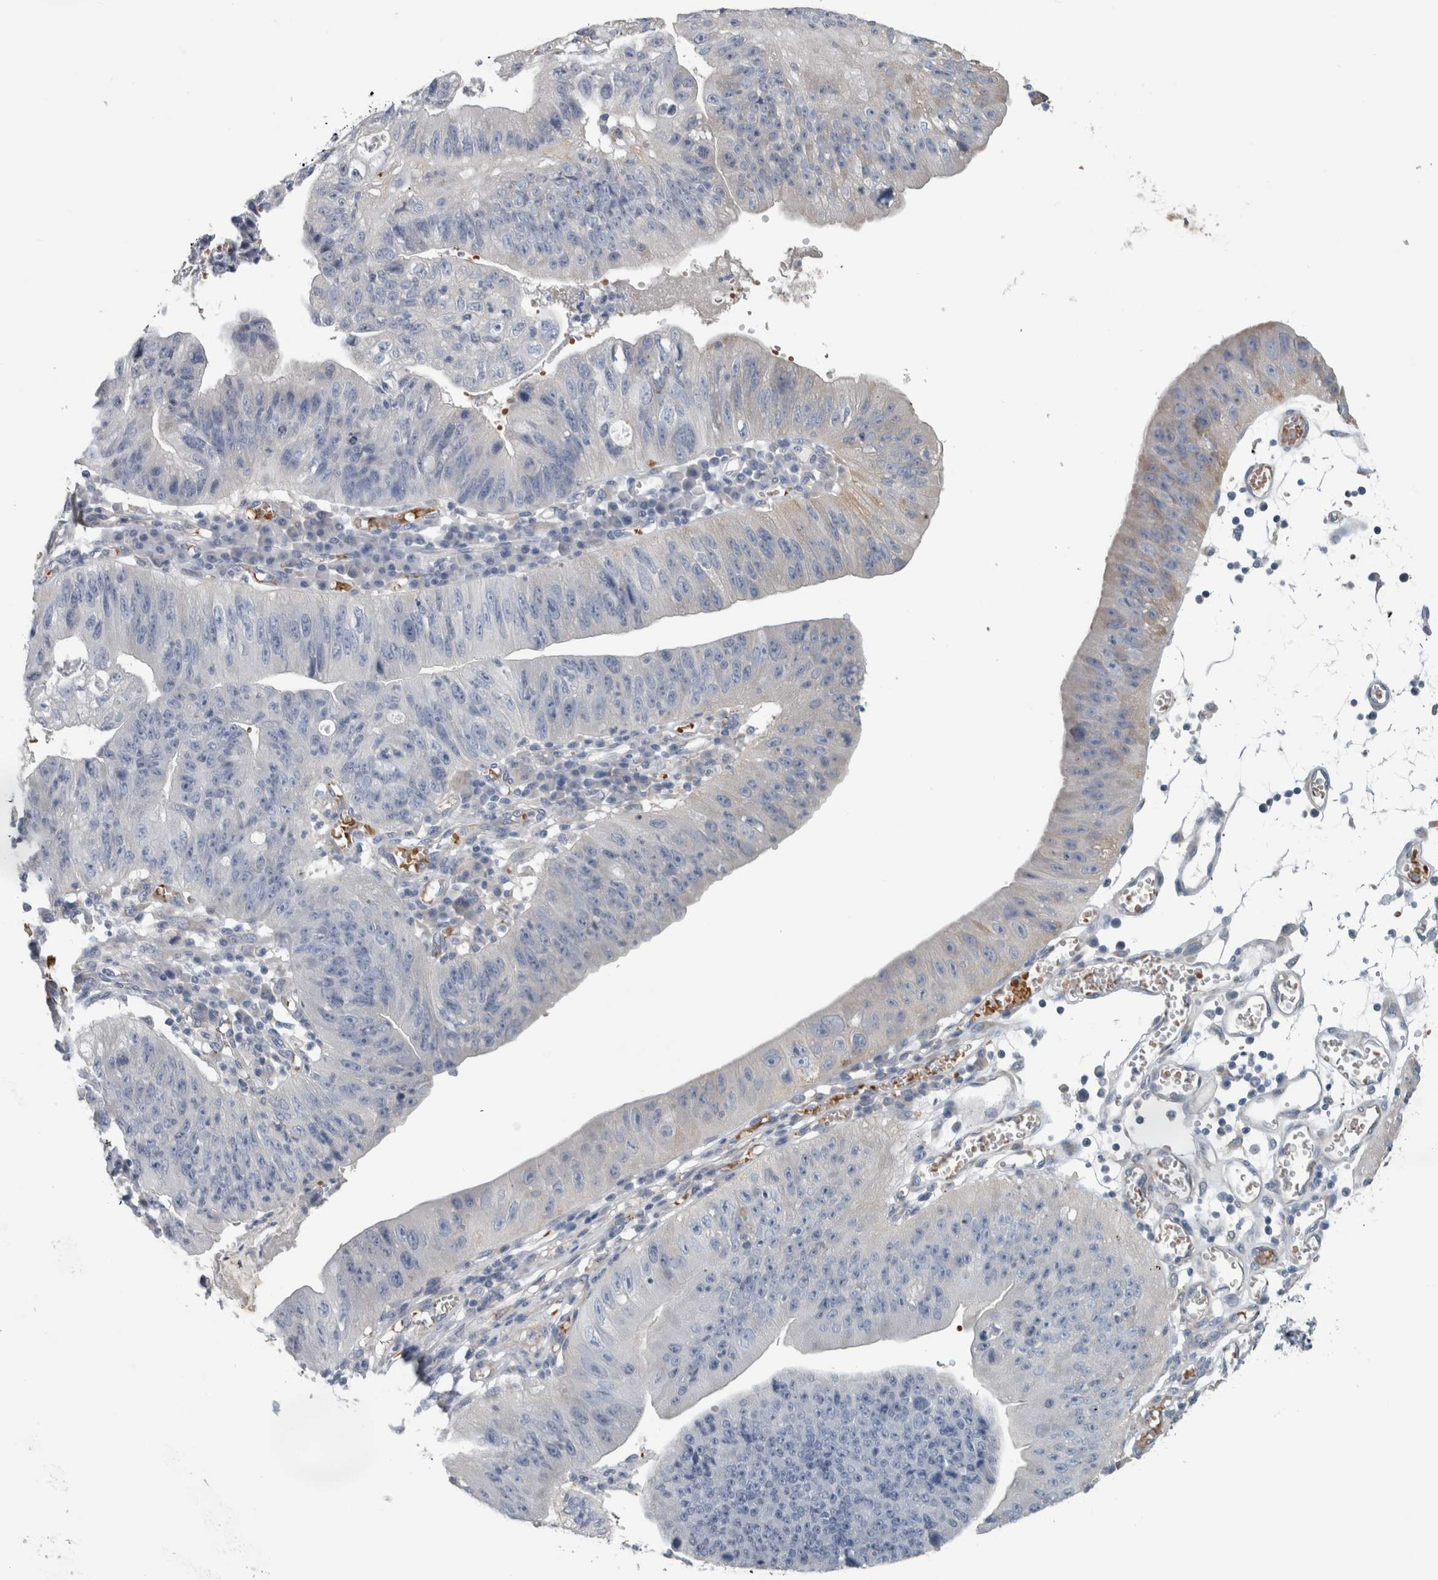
{"staining": {"intensity": "negative", "quantity": "none", "location": "none"}, "tissue": "stomach cancer", "cell_type": "Tumor cells", "image_type": "cancer", "snomed": [{"axis": "morphology", "description": "Adenocarcinoma, NOS"}, {"axis": "topography", "description": "Stomach"}], "caption": "Immunohistochemistry (IHC) of stomach cancer exhibits no staining in tumor cells.", "gene": "SH3GL2", "patient": {"sex": "male", "age": 59}}